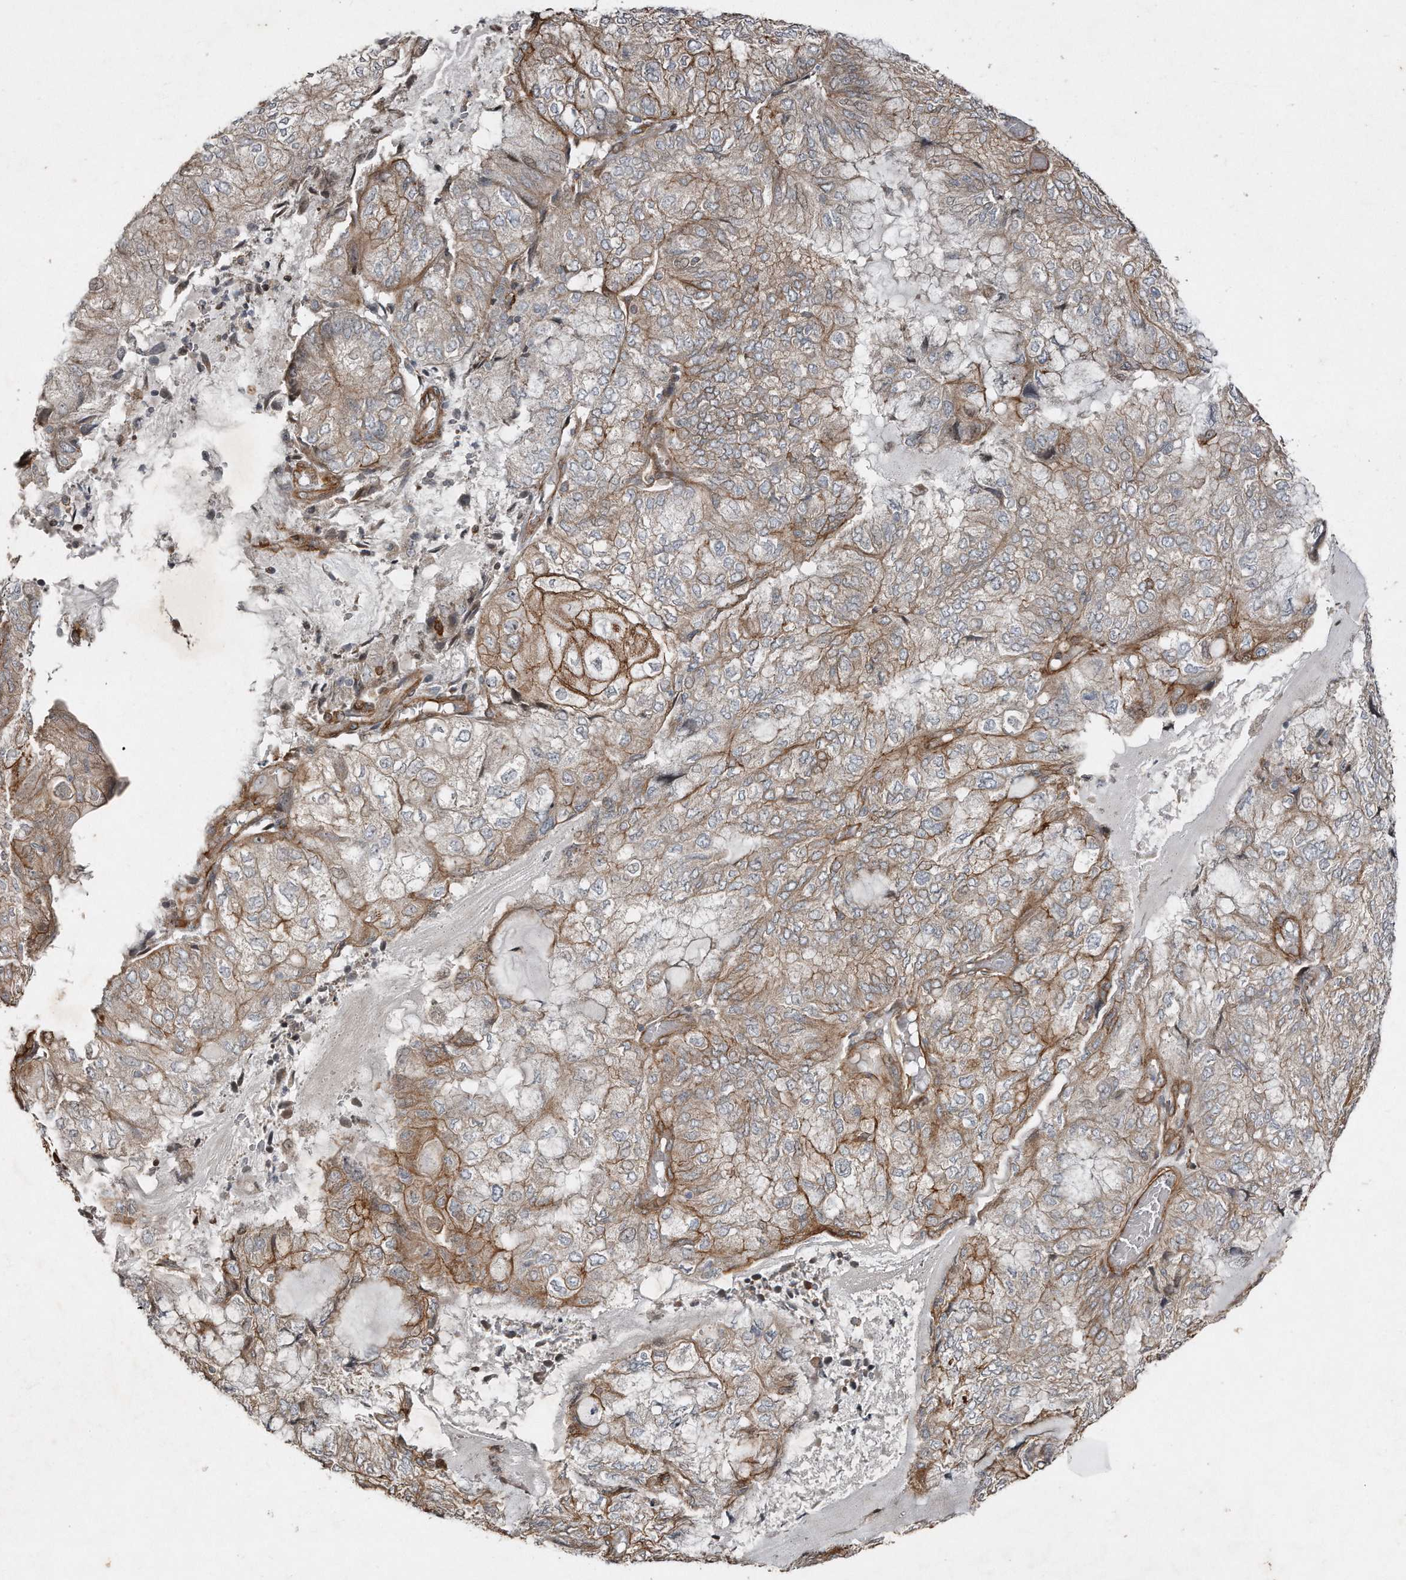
{"staining": {"intensity": "strong", "quantity": ">75%", "location": "cytoplasmic/membranous"}, "tissue": "endometrial cancer", "cell_type": "Tumor cells", "image_type": "cancer", "snomed": [{"axis": "morphology", "description": "Adenocarcinoma, NOS"}, {"axis": "topography", "description": "Endometrium"}], "caption": "Strong cytoplasmic/membranous expression for a protein is appreciated in approximately >75% of tumor cells of adenocarcinoma (endometrial) using immunohistochemistry (IHC).", "gene": "SNAP47", "patient": {"sex": "female", "age": 81}}